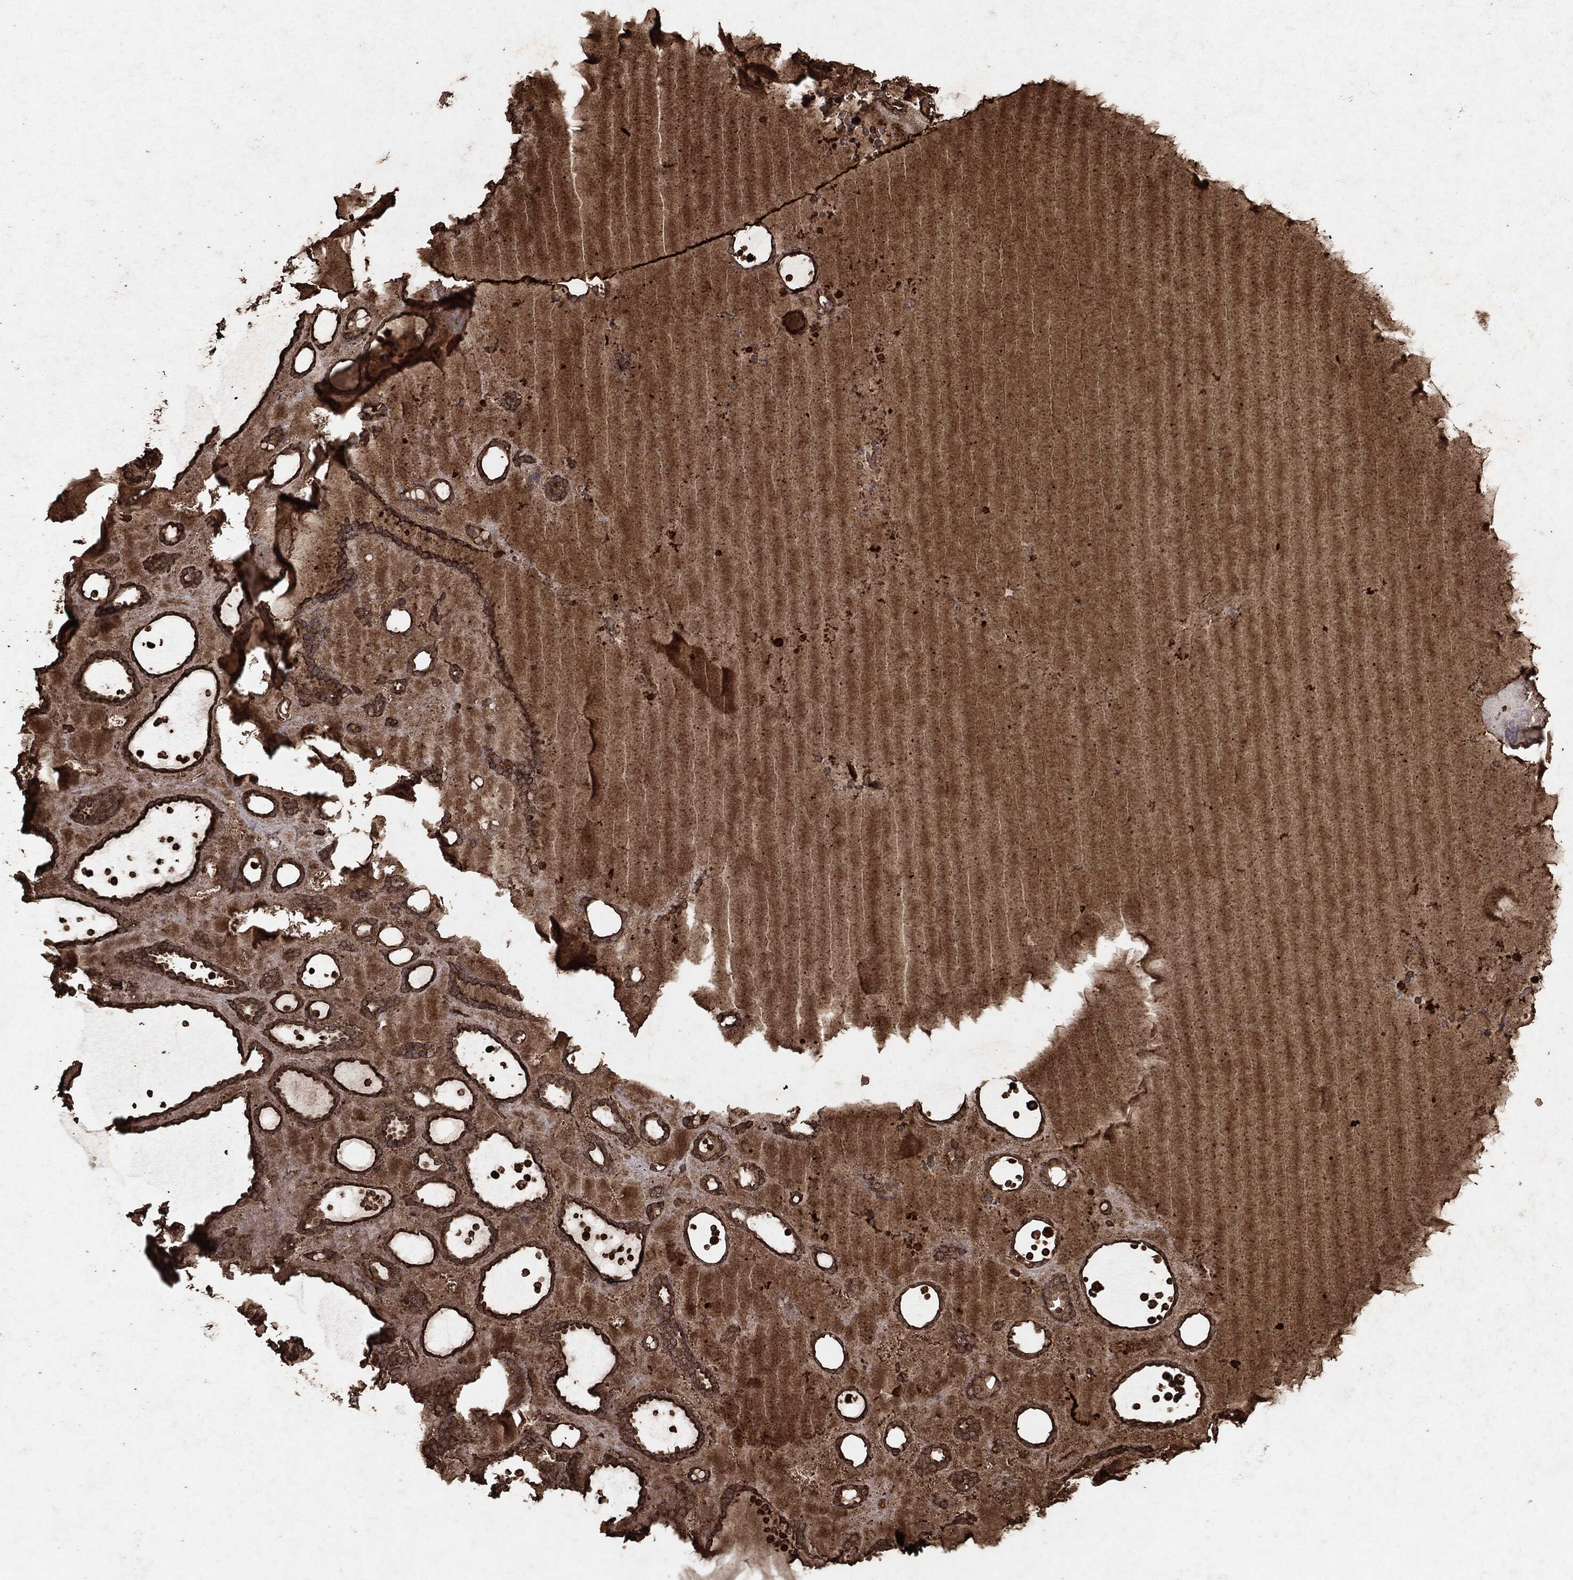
{"staining": {"intensity": "strong", "quantity": ">75%", "location": "cytoplasmic/membranous"}, "tissue": "thyroid gland", "cell_type": "Glandular cells", "image_type": "normal", "snomed": [{"axis": "morphology", "description": "Normal tissue, NOS"}, {"axis": "topography", "description": "Thyroid gland"}], "caption": "Immunohistochemical staining of unremarkable thyroid gland demonstrates >75% levels of strong cytoplasmic/membranous protein expression in approximately >75% of glandular cells.", "gene": "ARAF", "patient": {"sex": "male", "age": 63}}